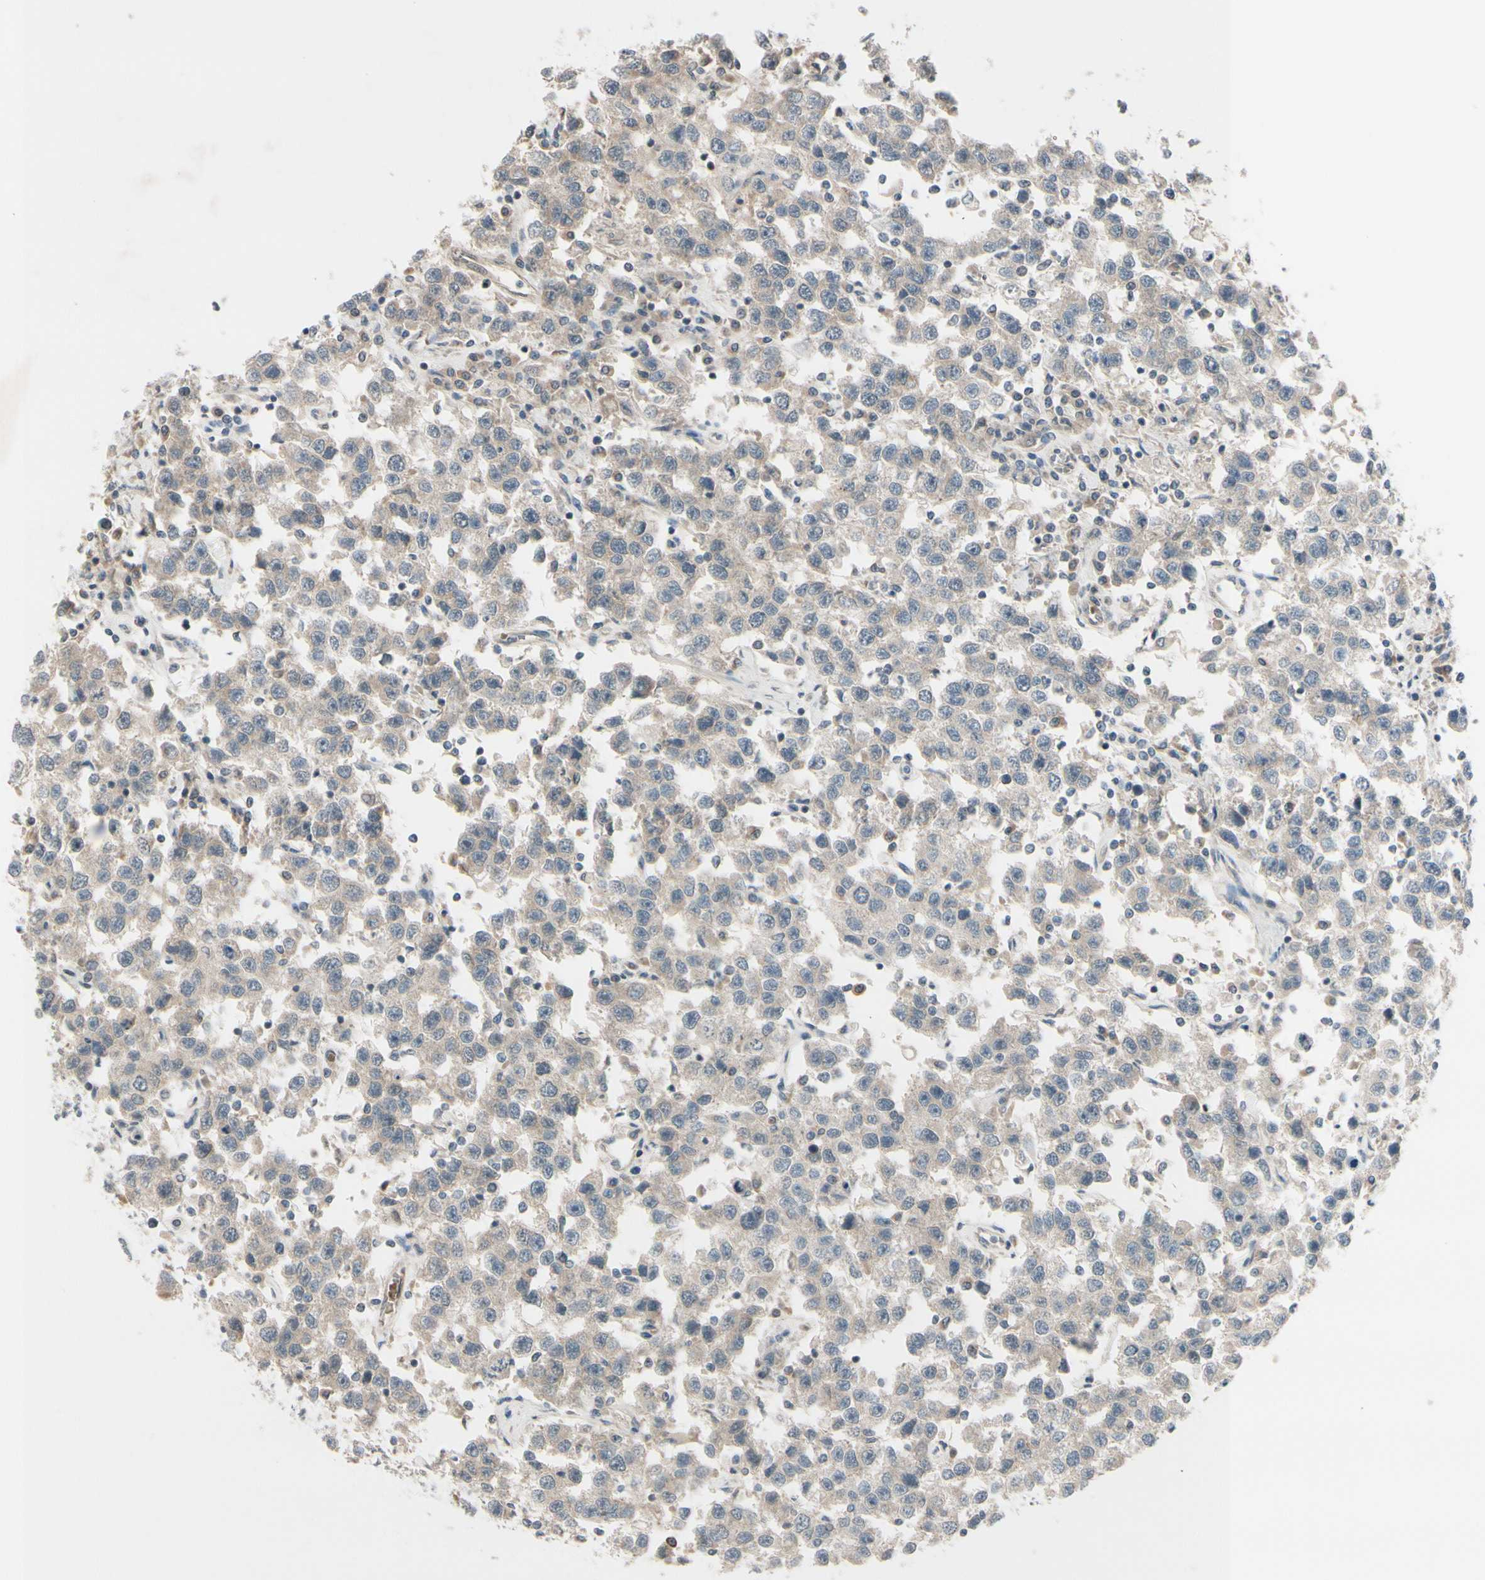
{"staining": {"intensity": "weak", "quantity": "25%-75%", "location": "cytoplasmic/membranous"}, "tissue": "testis cancer", "cell_type": "Tumor cells", "image_type": "cancer", "snomed": [{"axis": "morphology", "description": "Seminoma, NOS"}, {"axis": "topography", "description": "Testis"}], "caption": "Tumor cells display weak cytoplasmic/membranous staining in approximately 25%-75% of cells in testis cancer (seminoma). (DAB (3,3'-diaminobenzidine) = brown stain, brightfield microscopy at high magnification).", "gene": "FGF10", "patient": {"sex": "male", "age": 41}}